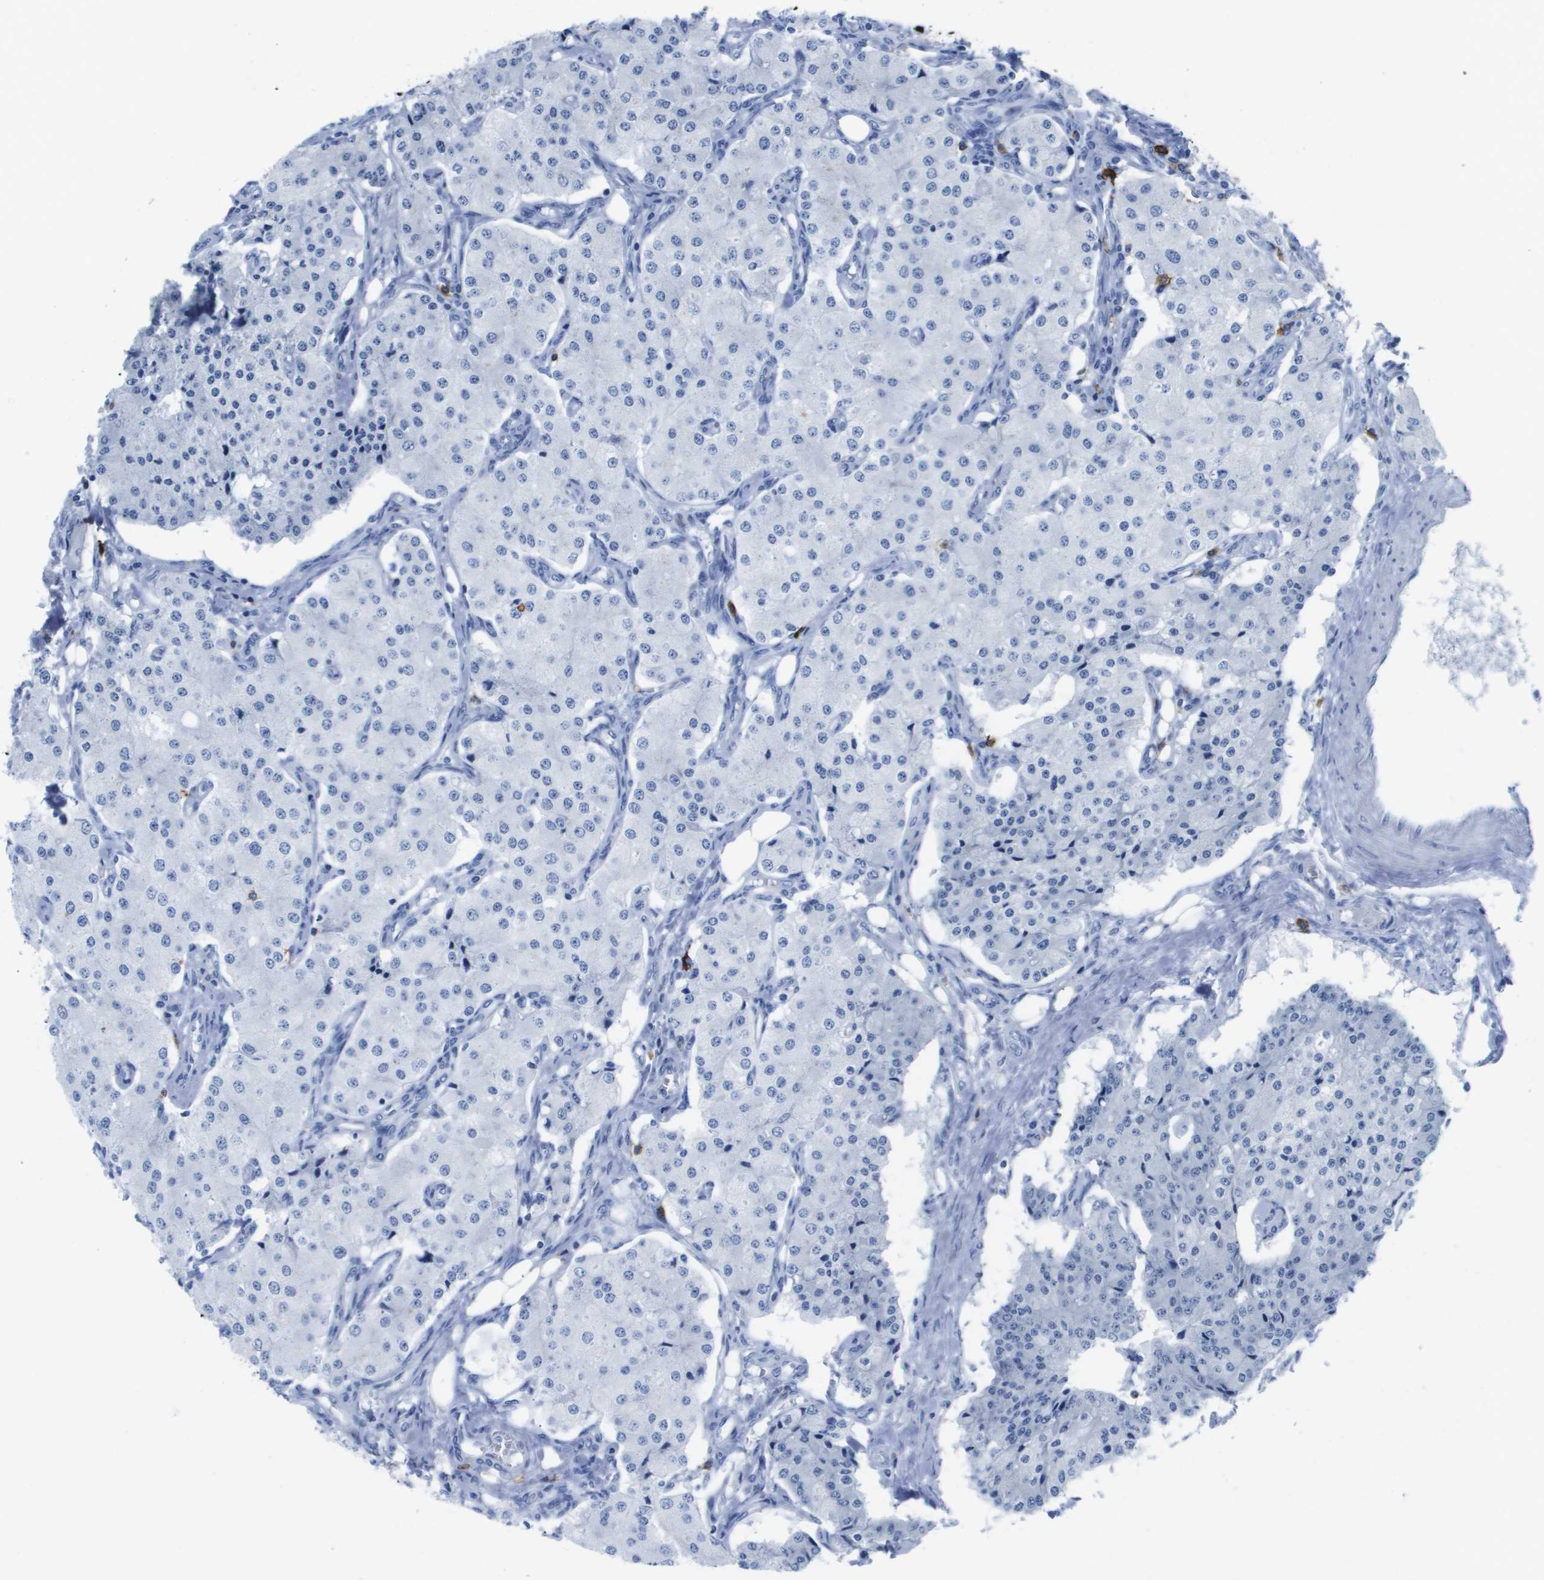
{"staining": {"intensity": "negative", "quantity": "none", "location": "none"}, "tissue": "carcinoid", "cell_type": "Tumor cells", "image_type": "cancer", "snomed": [{"axis": "morphology", "description": "Carcinoid, malignant, NOS"}, {"axis": "topography", "description": "Colon"}], "caption": "Human malignant carcinoid stained for a protein using immunohistochemistry (IHC) exhibits no expression in tumor cells.", "gene": "MS4A1", "patient": {"sex": "female", "age": 52}}